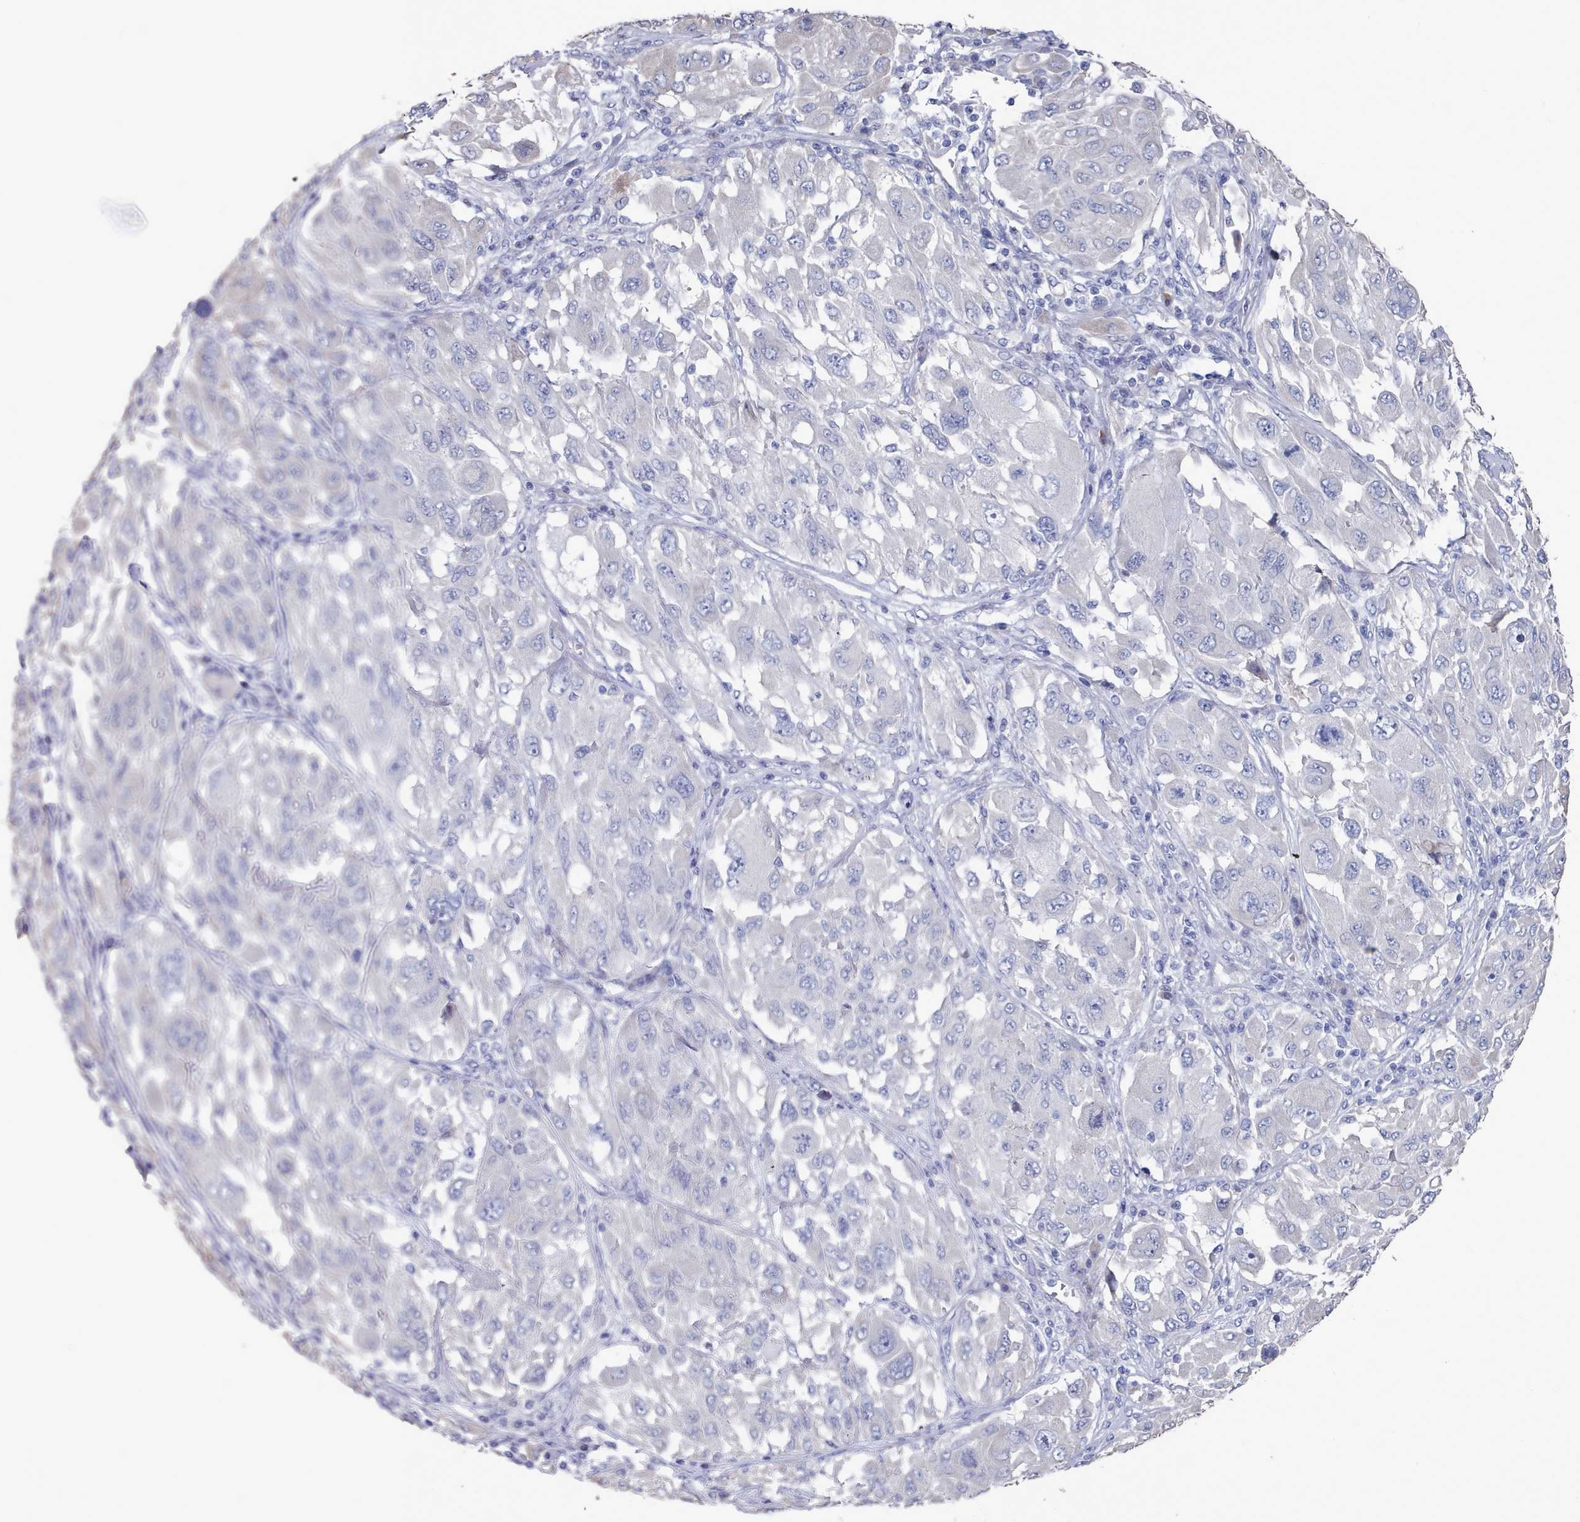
{"staining": {"intensity": "negative", "quantity": "none", "location": "none"}, "tissue": "melanoma", "cell_type": "Tumor cells", "image_type": "cancer", "snomed": [{"axis": "morphology", "description": "Malignant melanoma, NOS"}, {"axis": "topography", "description": "Skin"}], "caption": "IHC of malignant melanoma shows no positivity in tumor cells.", "gene": "ACAD11", "patient": {"sex": "female", "age": 91}}